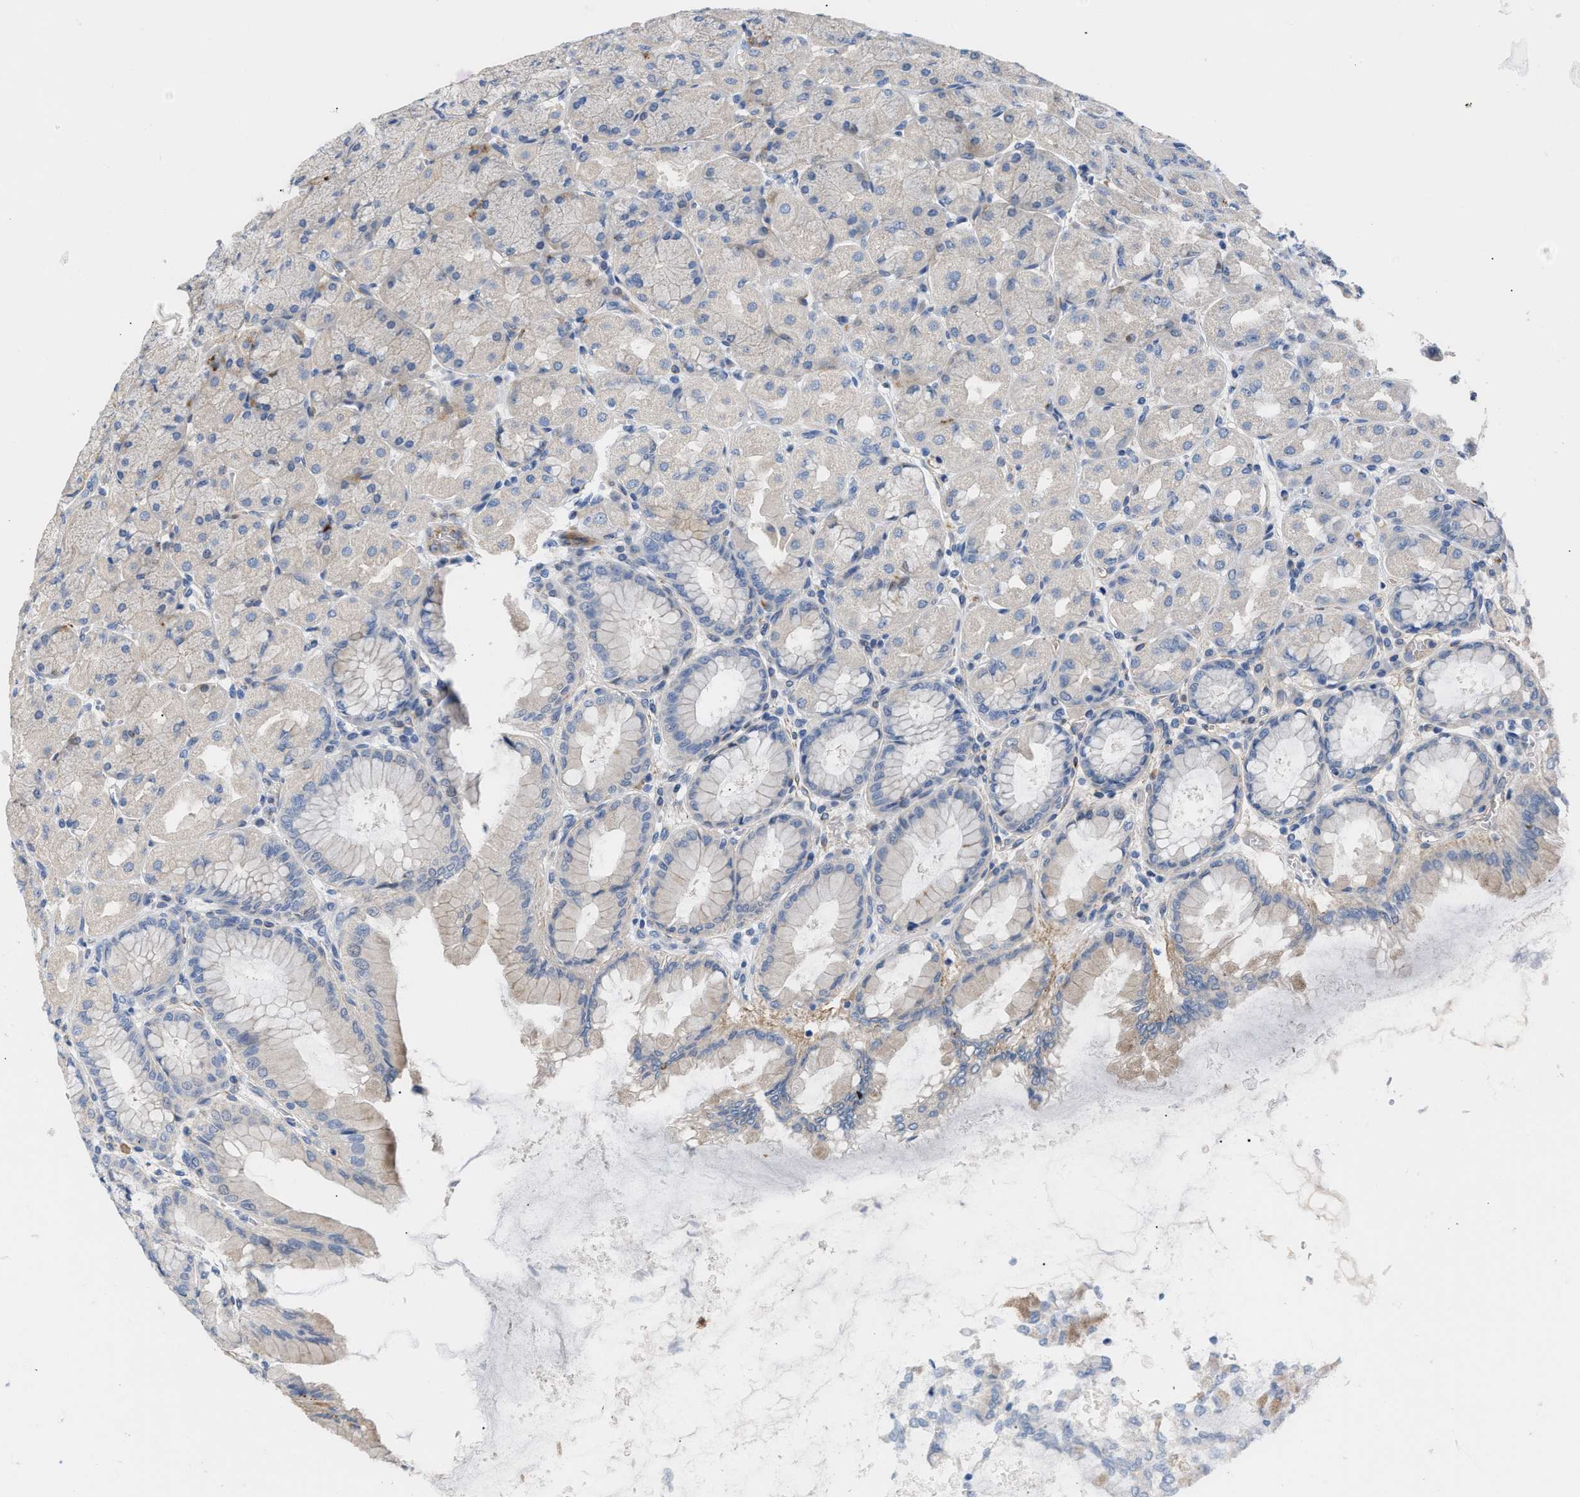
{"staining": {"intensity": "negative", "quantity": "none", "location": "none"}, "tissue": "stomach", "cell_type": "Glandular cells", "image_type": "normal", "snomed": [{"axis": "morphology", "description": "Normal tissue, NOS"}, {"axis": "topography", "description": "Stomach, upper"}], "caption": "An immunohistochemistry (IHC) photomicrograph of unremarkable stomach is shown. There is no staining in glandular cells of stomach. The staining was performed using DAB (3,3'-diaminobenzidine) to visualize the protein expression in brown, while the nuclei were stained in blue with hematoxylin (Magnification: 20x).", "gene": "TFPI", "patient": {"sex": "female", "age": 56}}